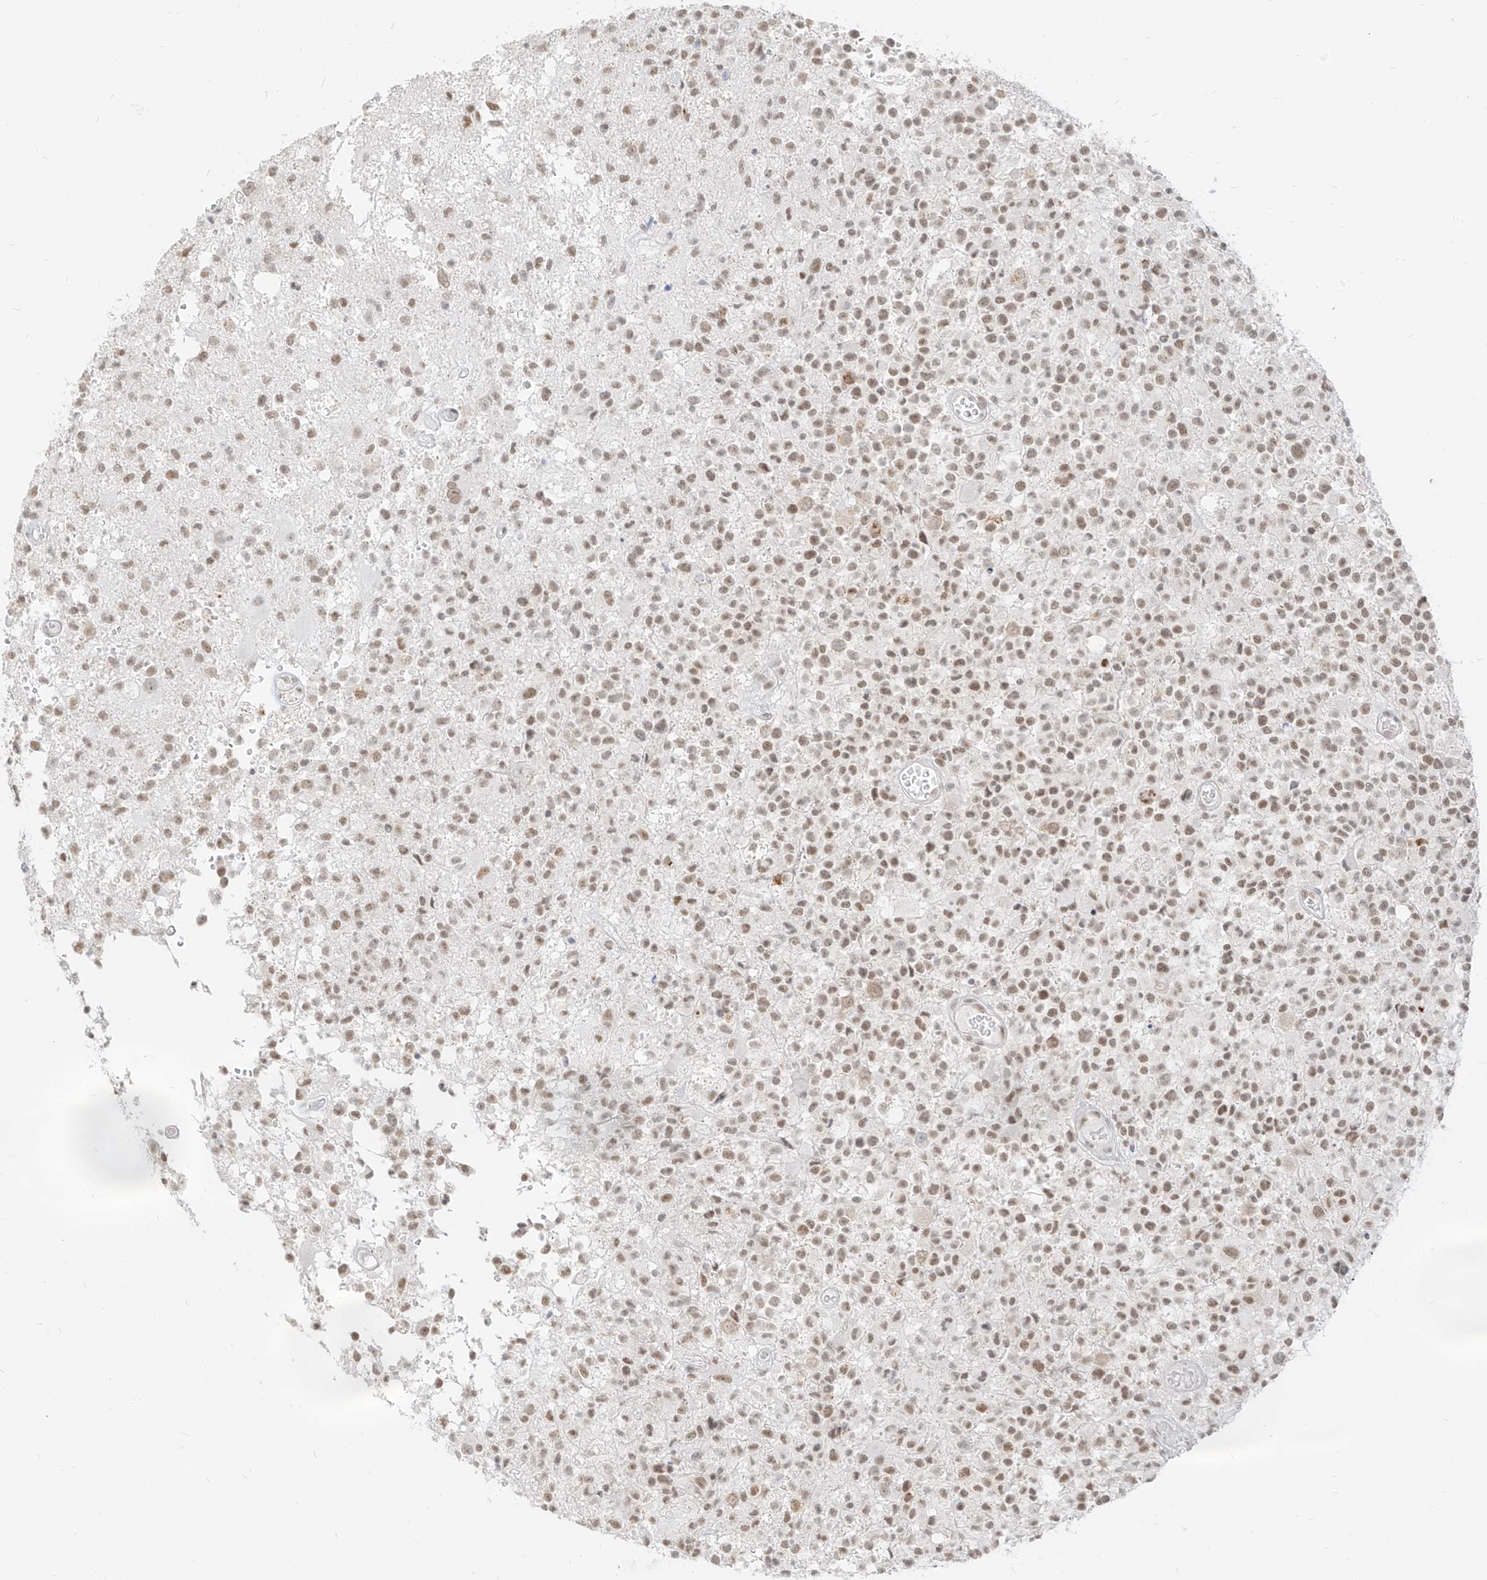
{"staining": {"intensity": "moderate", "quantity": ">75%", "location": "nuclear"}, "tissue": "glioma", "cell_type": "Tumor cells", "image_type": "cancer", "snomed": [{"axis": "morphology", "description": "Glioma, malignant, High grade"}, {"axis": "morphology", "description": "Glioblastoma, NOS"}, {"axis": "topography", "description": "Brain"}], "caption": "Glioblastoma stained with DAB (3,3'-diaminobenzidine) immunohistochemistry displays medium levels of moderate nuclear positivity in approximately >75% of tumor cells. The staining was performed using DAB (3,3'-diaminobenzidine), with brown indicating positive protein expression. Nuclei are stained blue with hematoxylin.", "gene": "SUPT5H", "patient": {"sex": "male", "age": 60}}